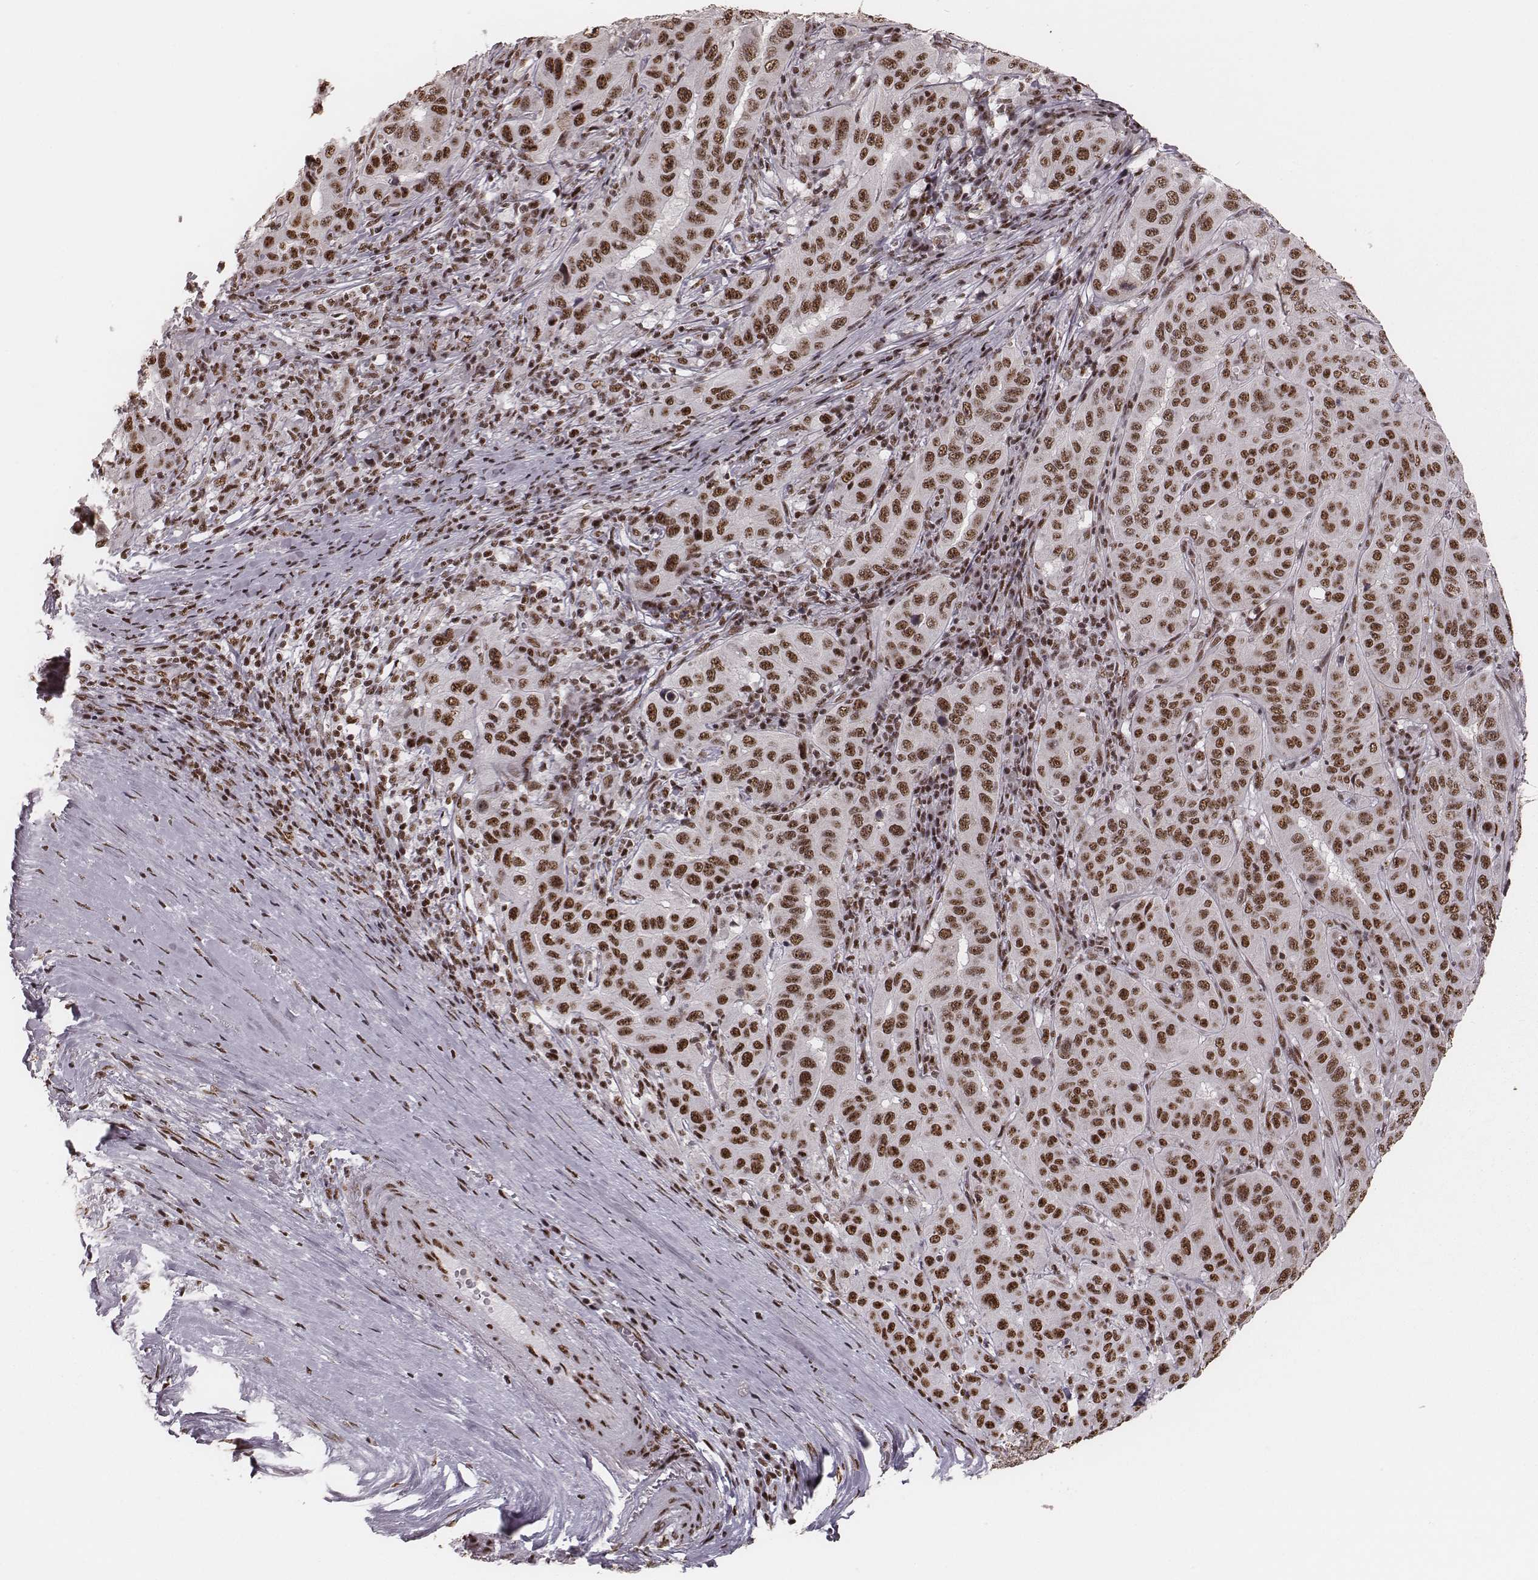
{"staining": {"intensity": "moderate", "quantity": ">75%", "location": "nuclear"}, "tissue": "pancreatic cancer", "cell_type": "Tumor cells", "image_type": "cancer", "snomed": [{"axis": "morphology", "description": "Adenocarcinoma, NOS"}, {"axis": "topography", "description": "Pancreas"}], "caption": "The histopathology image shows staining of pancreatic cancer (adenocarcinoma), revealing moderate nuclear protein positivity (brown color) within tumor cells.", "gene": "LUC7L", "patient": {"sex": "male", "age": 63}}